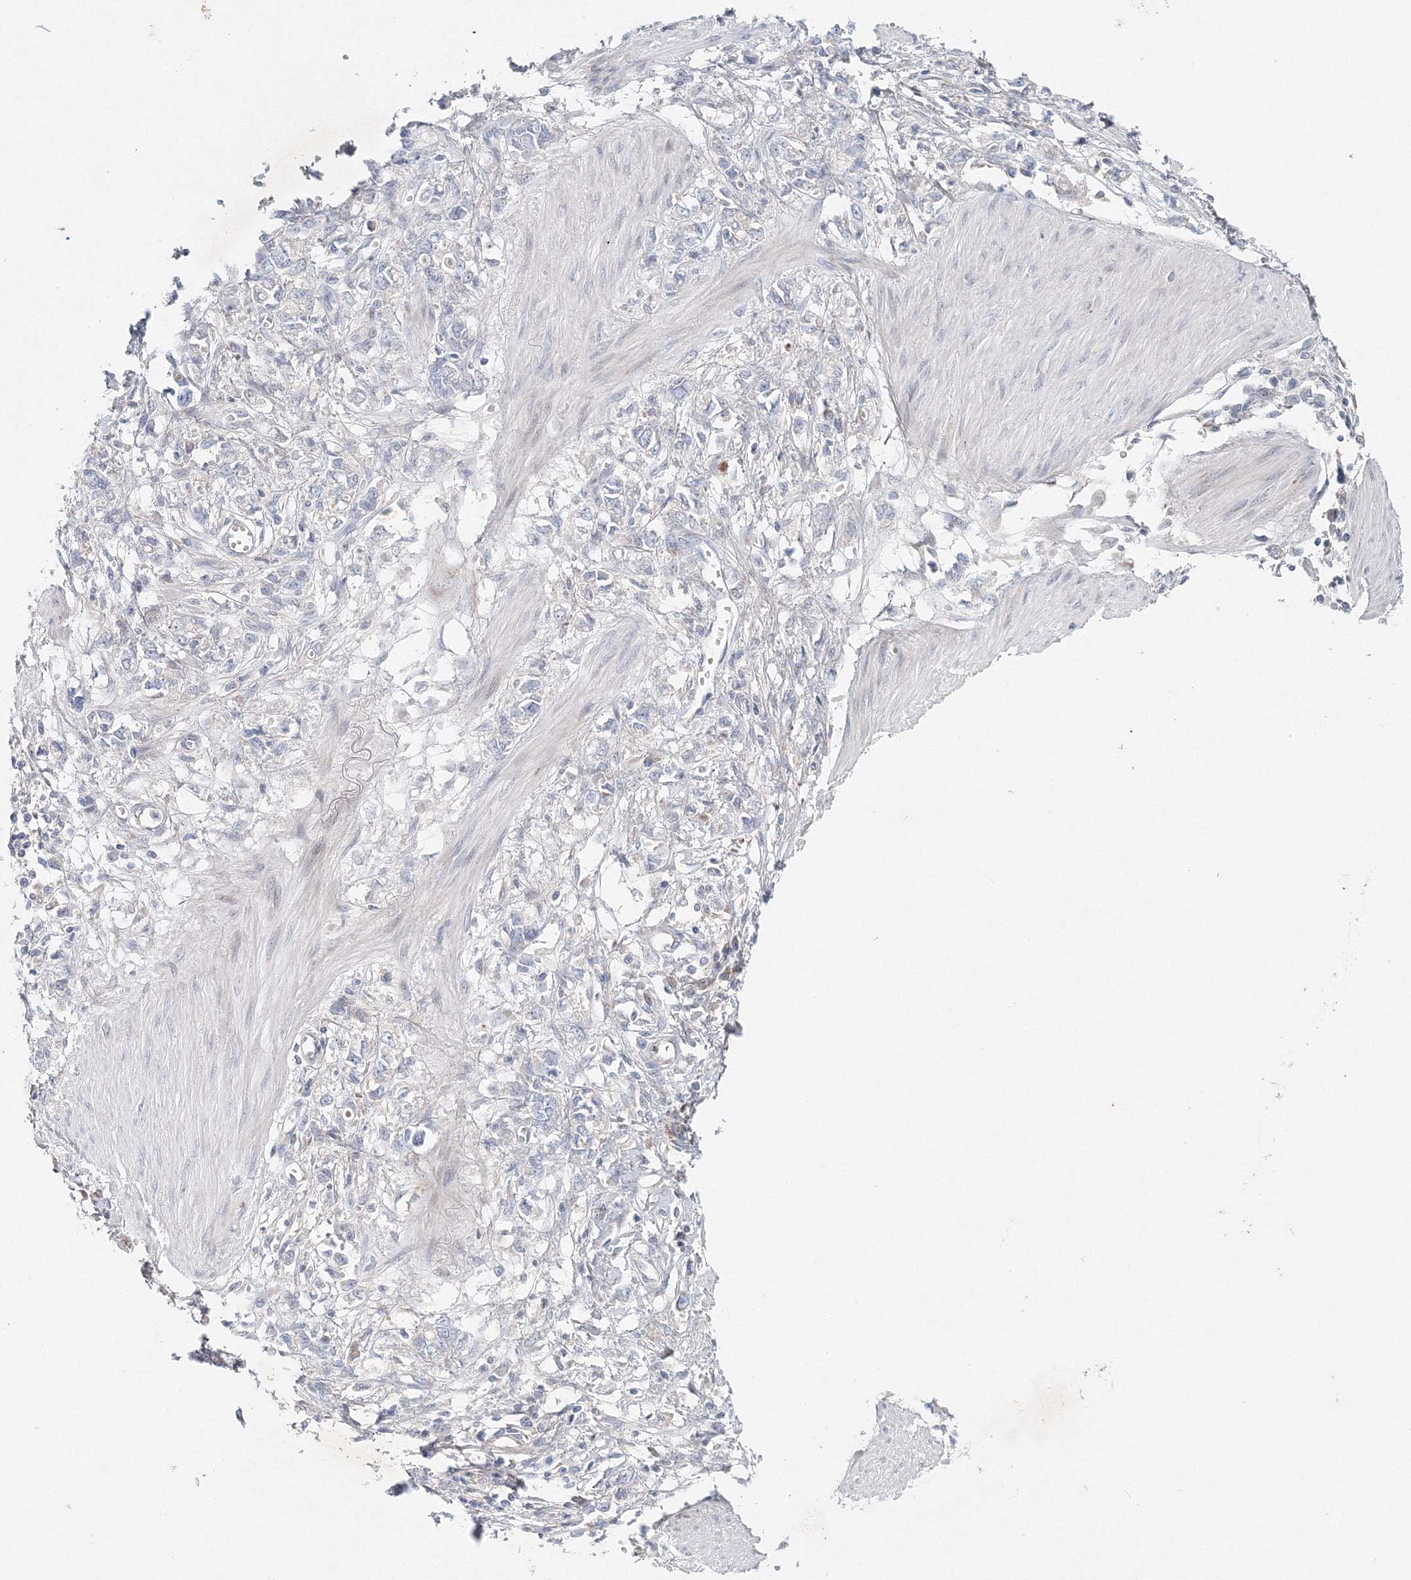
{"staining": {"intensity": "negative", "quantity": "none", "location": "none"}, "tissue": "stomach cancer", "cell_type": "Tumor cells", "image_type": "cancer", "snomed": [{"axis": "morphology", "description": "Adenocarcinoma, NOS"}, {"axis": "topography", "description": "Stomach"}], "caption": "A micrograph of human adenocarcinoma (stomach) is negative for staining in tumor cells.", "gene": "WDR49", "patient": {"sex": "female", "age": 76}}